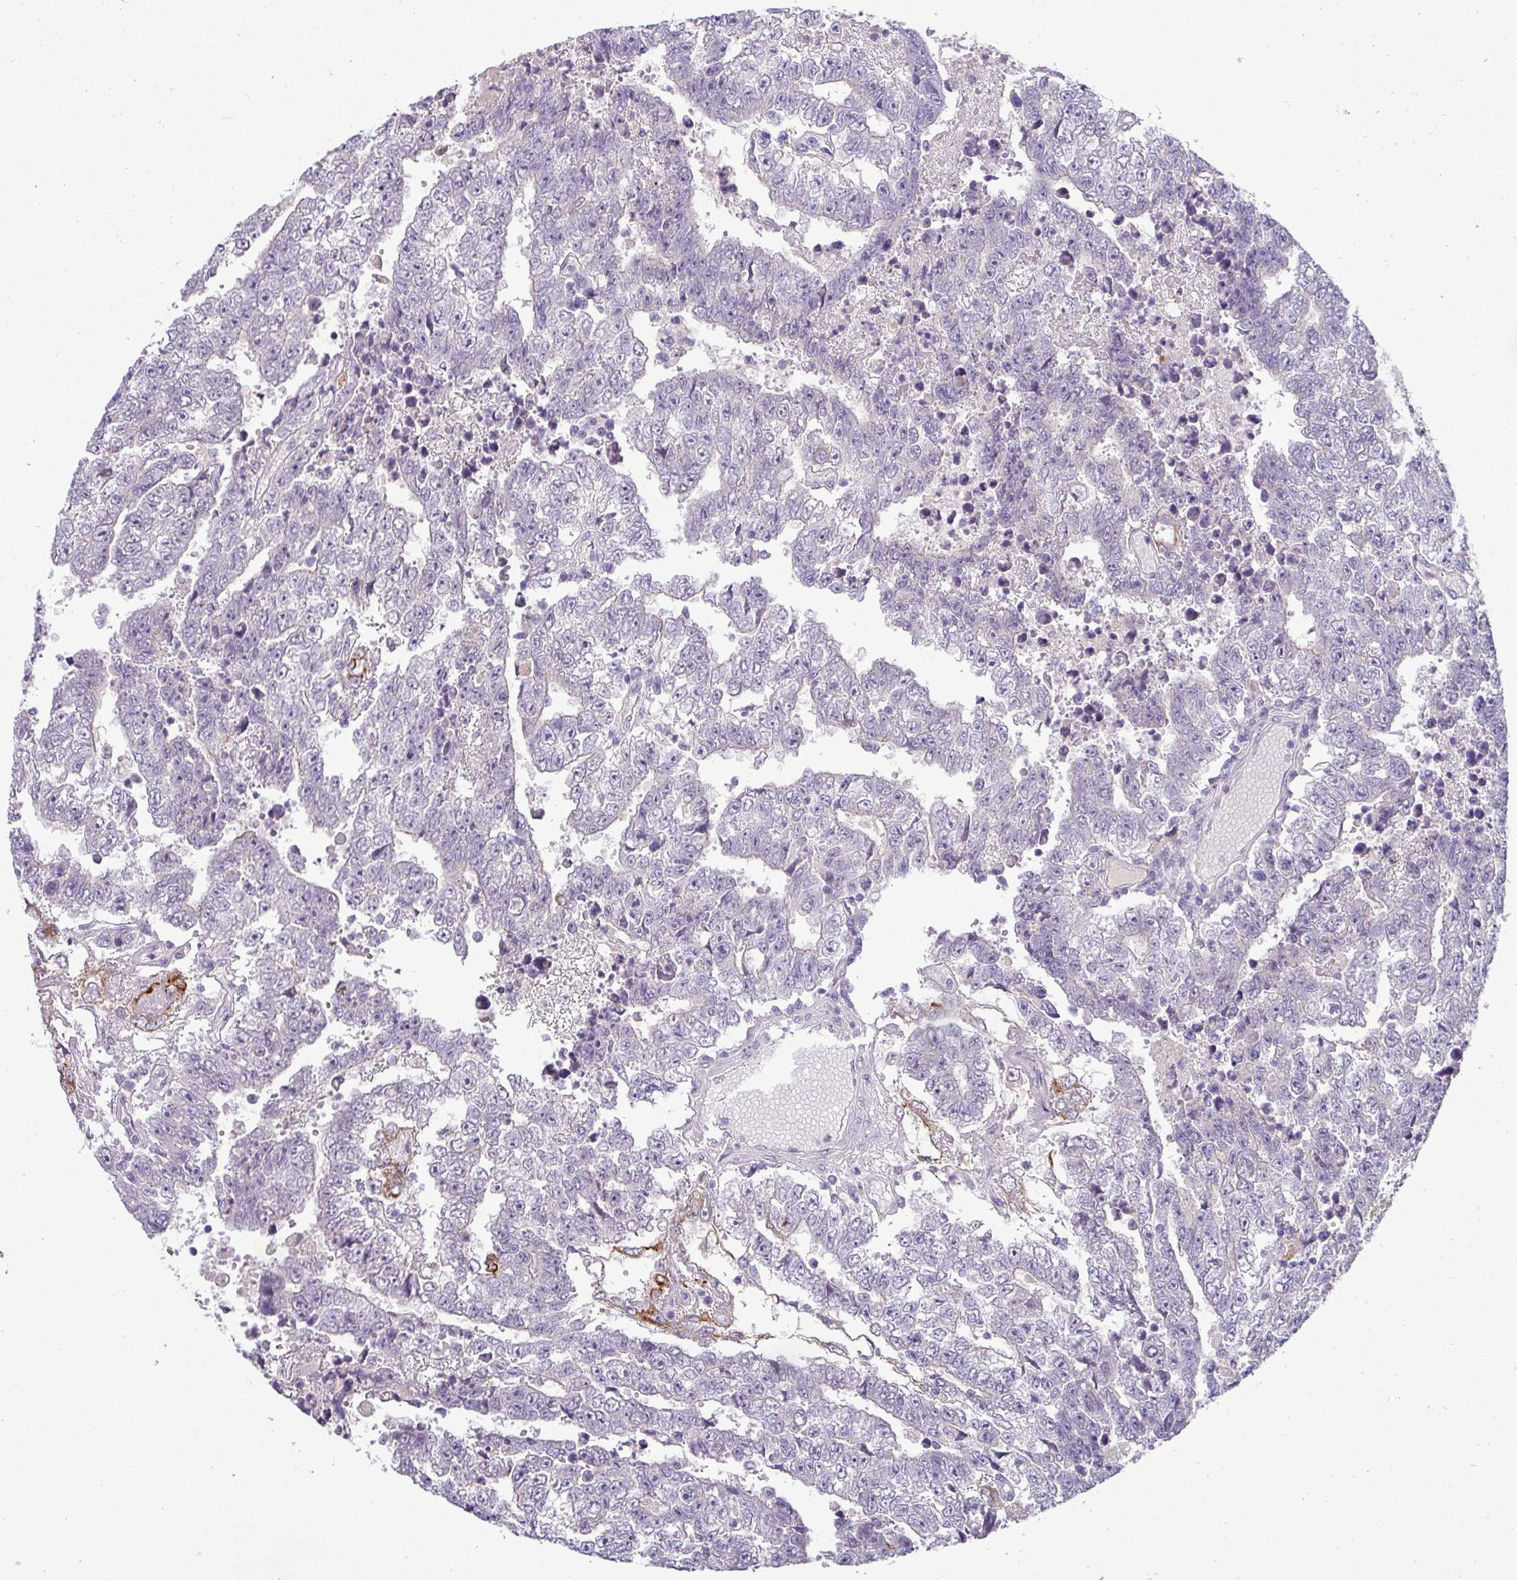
{"staining": {"intensity": "negative", "quantity": "none", "location": "none"}, "tissue": "testis cancer", "cell_type": "Tumor cells", "image_type": "cancer", "snomed": [{"axis": "morphology", "description": "Carcinoma, Embryonal, NOS"}, {"axis": "topography", "description": "Testis"}], "caption": "Protein analysis of embryonal carcinoma (testis) demonstrates no significant staining in tumor cells.", "gene": "ASXL3", "patient": {"sex": "male", "age": 25}}